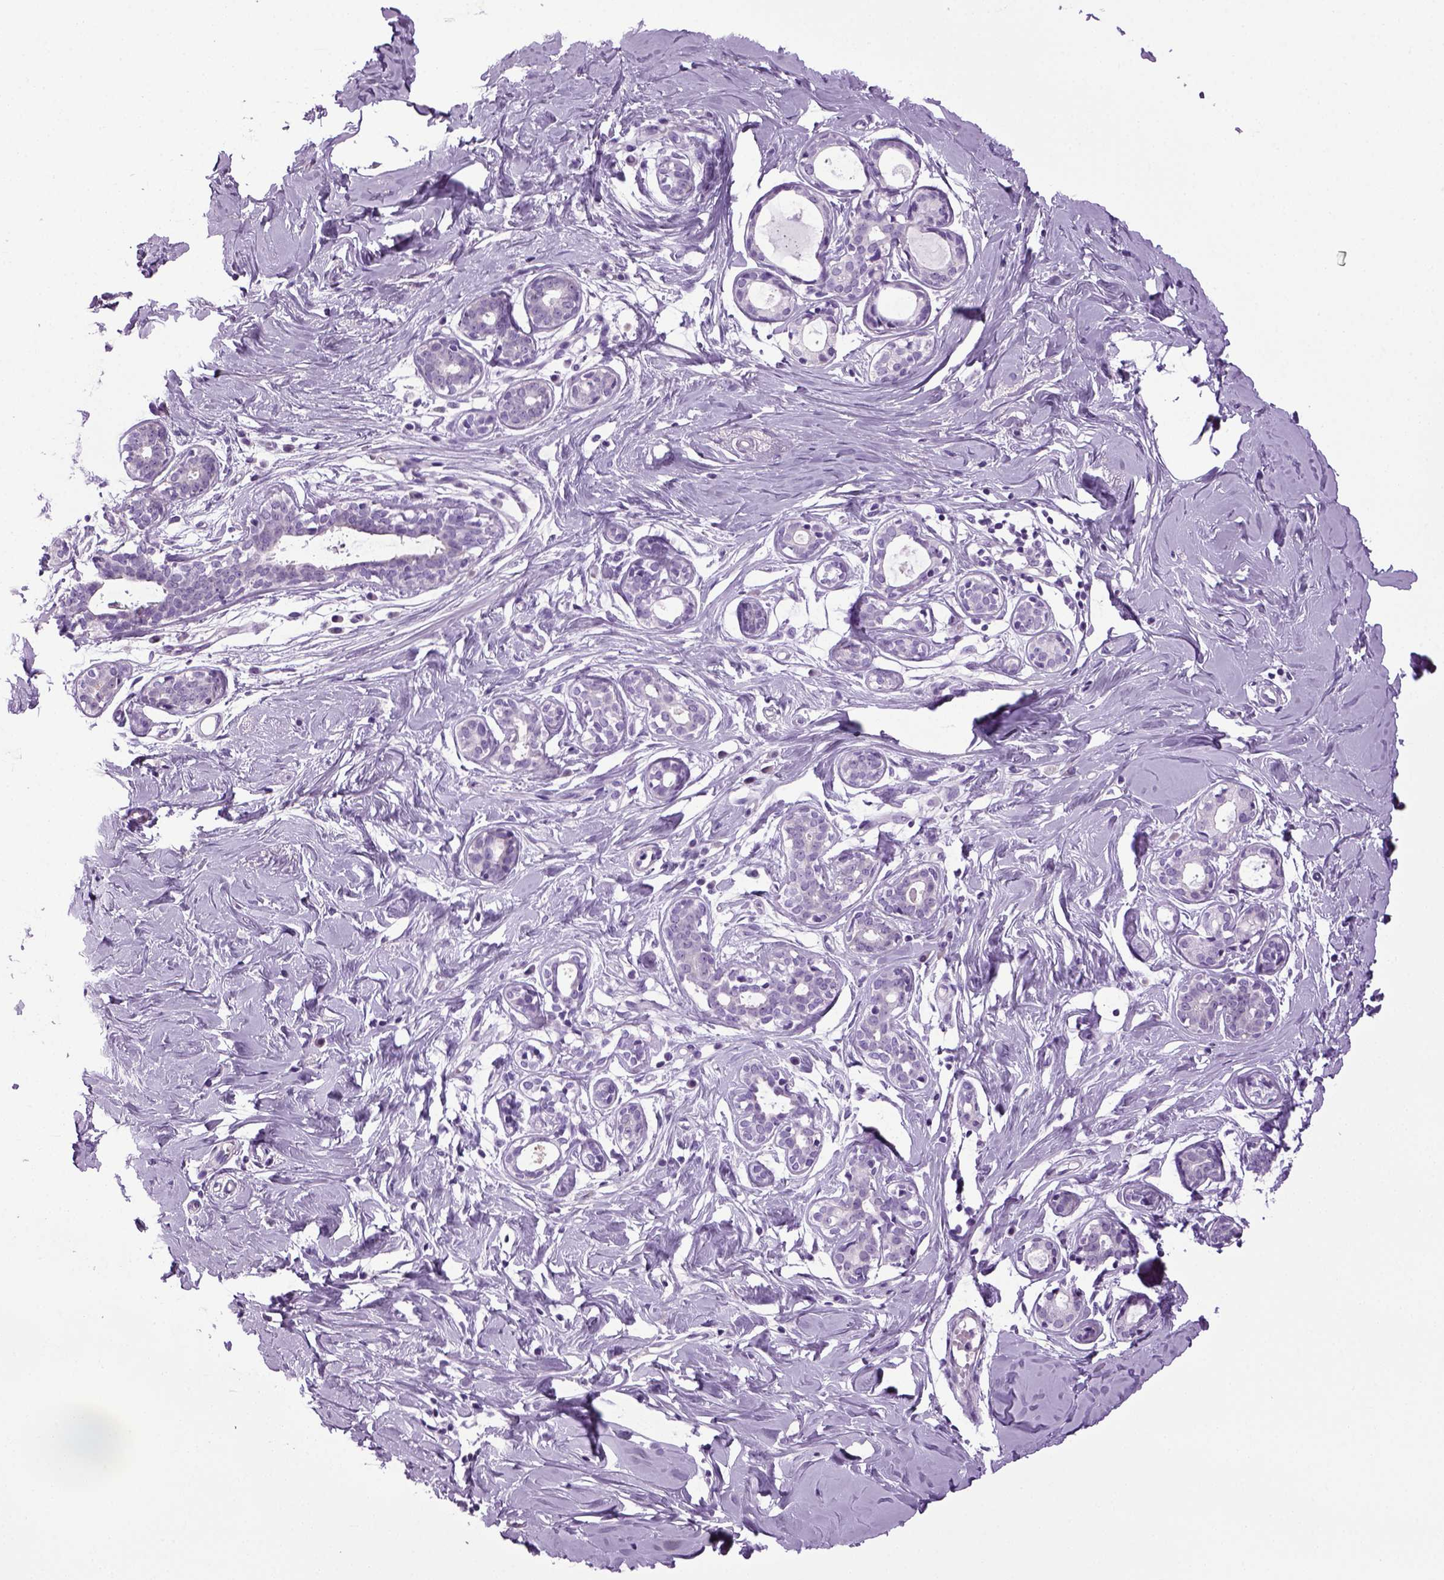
{"staining": {"intensity": "negative", "quantity": "none", "location": "none"}, "tissue": "breast", "cell_type": "Adipocytes", "image_type": "normal", "snomed": [{"axis": "morphology", "description": "Normal tissue, NOS"}, {"axis": "topography", "description": "Breast"}], "caption": "IHC histopathology image of normal breast: breast stained with DAB (3,3'-diaminobenzidine) demonstrates no significant protein staining in adipocytes. (Brightfield microscopy of DAB (3,3'-diaminobenzidine) IHC at high magnification).", "gene": "HMCN2", "patient": {"sex": "female", "age": 27}}